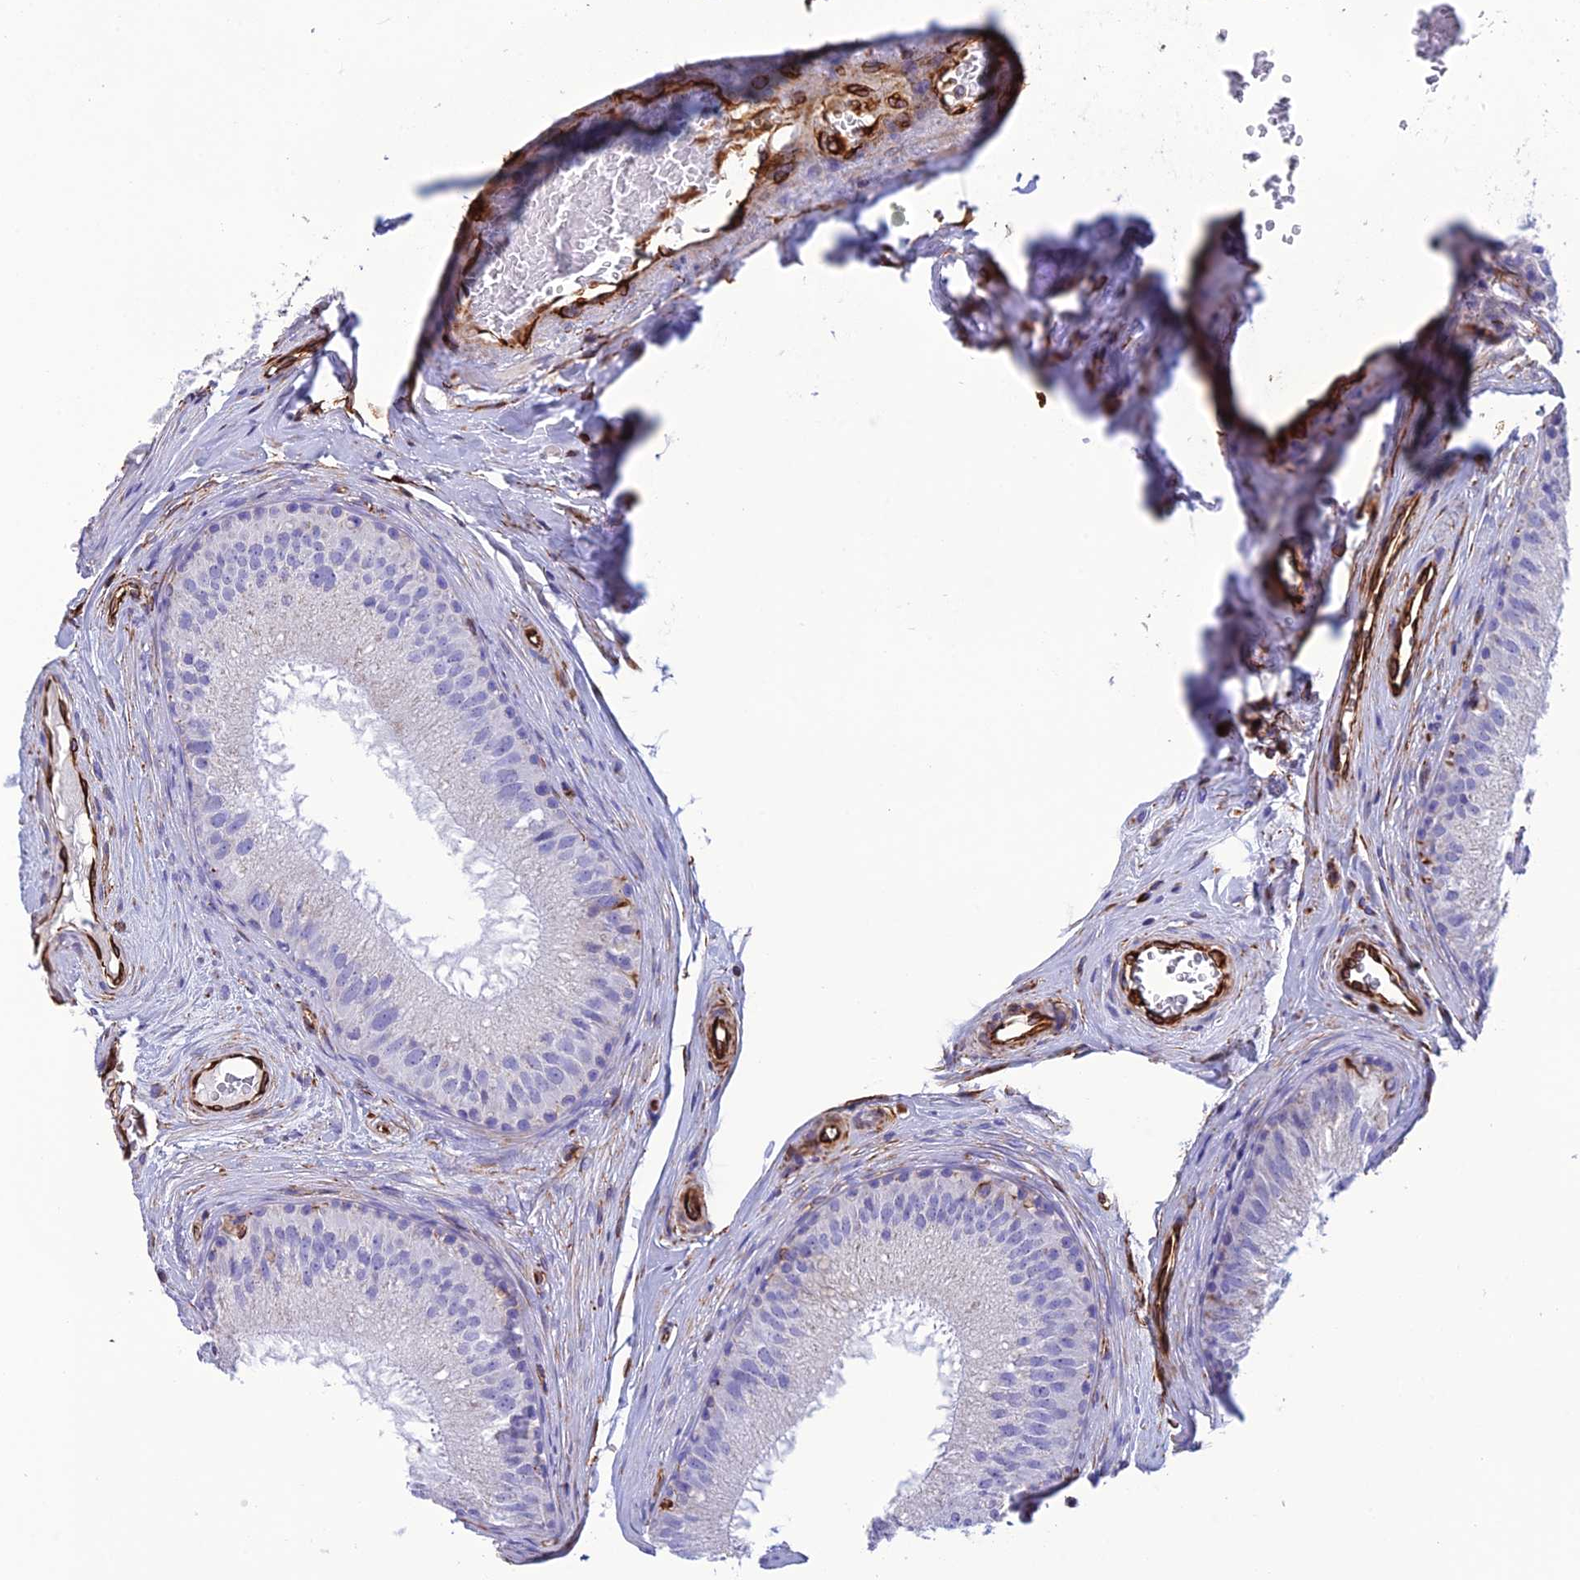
{"staining": {"intensity": "negative", "quantity": "none", "location": "none"}, "tissue": "epididymis", "cell_type": "Glandular cells", "image_type": "normal", "snomed": [{"axis": "morphology", "description": "Normal tissue, NOS"}, {"axis": "topography", "description": "Epididymis"}], "caption": "A high-resolution histopathology image shows IHC staining of unremarkable epididymis, which shows no significant expression in glandular cells.", "gene": "FBXL20", "patient": {"sex": "male", "age": 33}}